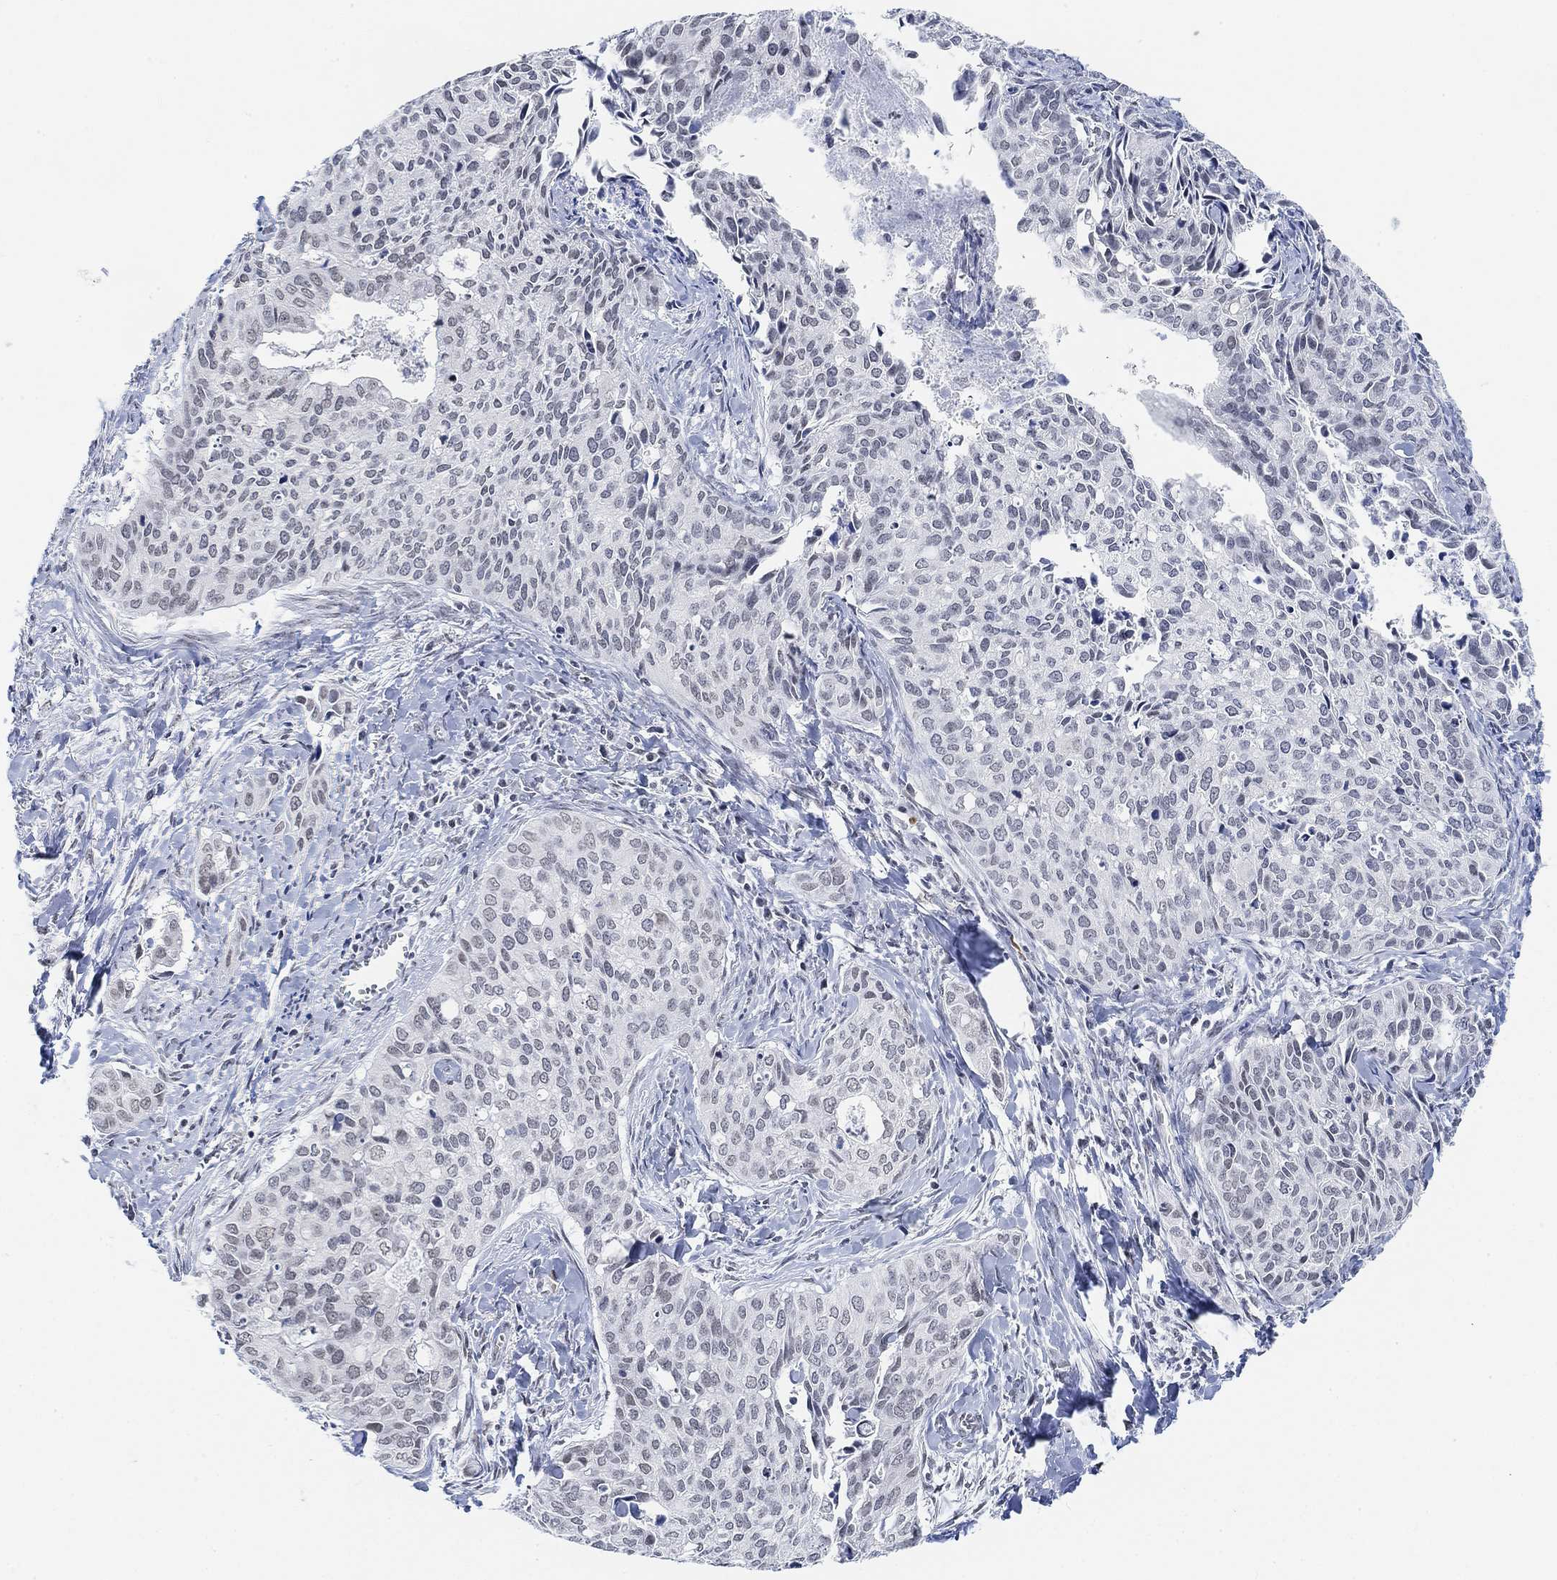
{"staining": {"intensity": "negative", "quantity": "none", "location": "none"}, "tissue": "cervical cancer", "cell_type": "Tumor cells", "image_type": "cancer", "snomed": [{"axis": "morphology", "description": "Squamous cell carcinoma, NOS"}, {"axis": "topography", "description": "Cervix"}], "caption": "Immunohistochemistry (IHC) image of human cervical cancer stained for a protein (brown), which displays no expression in tumor cells. (DAB IHC, high magnification).", "gene": "PURG", "patient": {"sex": "female", "age": 29}}